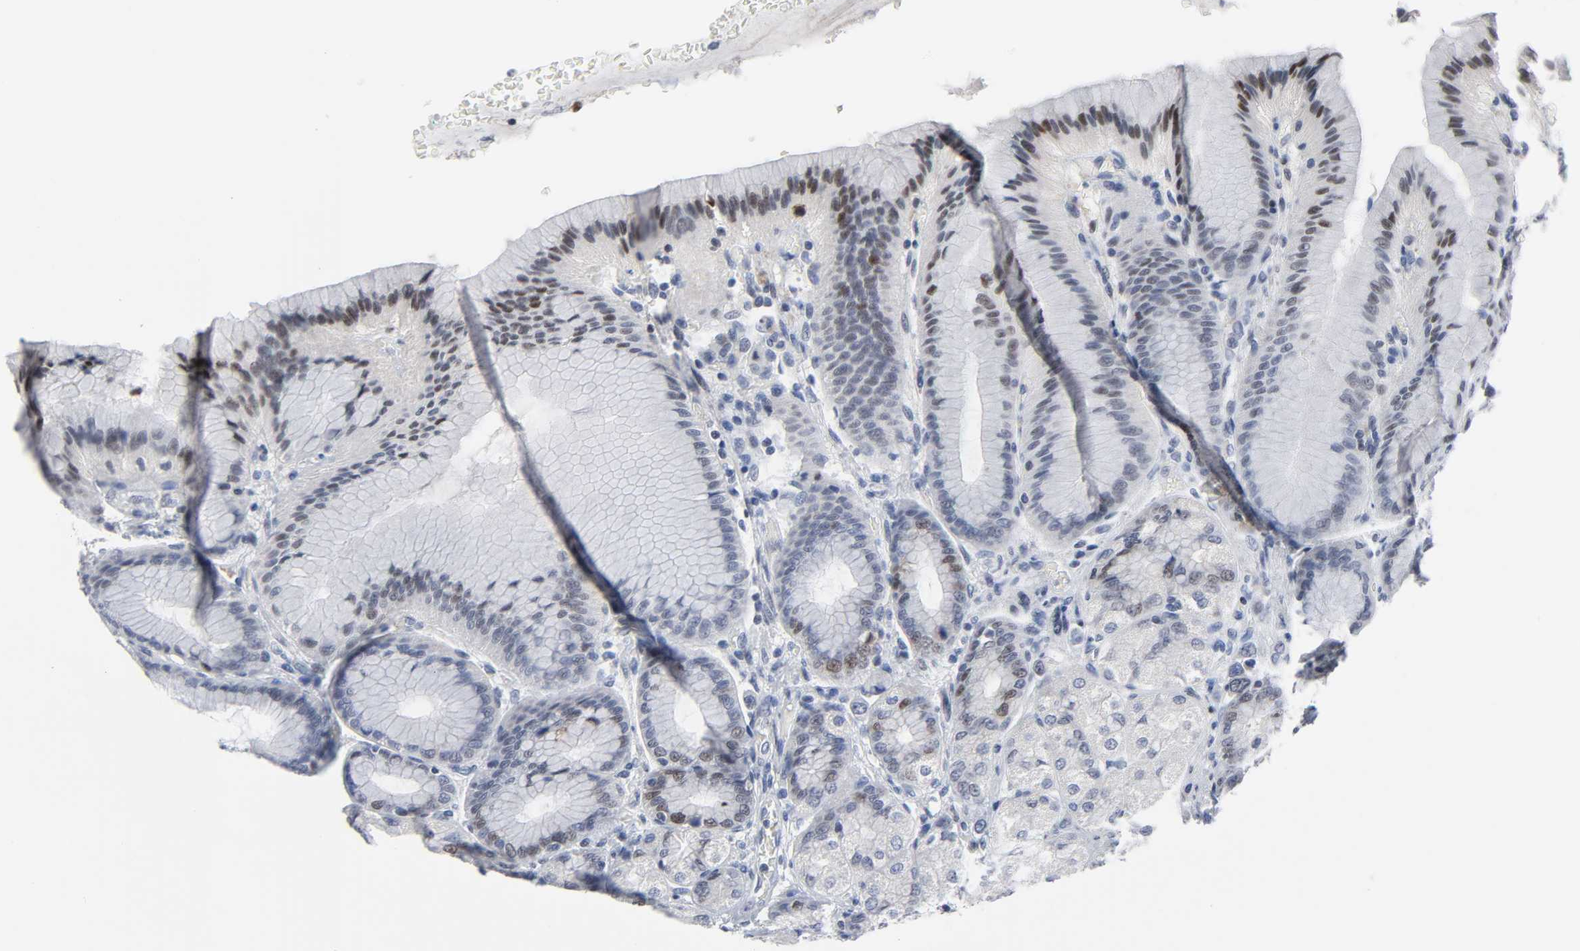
{"staining": {"intensity": "weak", "quantity": "<25%", "location": "cytoplasmic/membranous,nuclear"}, "tissue": "stomach", "cell_type": "Glandular cells", "image_type": "normal", "snomed": [{"axis": "morphology", "description": "Normal tissue, NOS"}, {"axis": "morphology", "description": "Adenocarcinoma, NOS"}, {"axis": "topography", "description": "Stomach"}, {"axis": "topography", "description": "Stomach, lower"}], "caption": "Stomach was stained to show a protein in brown. There is no significant staining in glandular cells. (Immunohistochemistry (ihc), brightfield microscopy, high magnification).", "gene": "WEE1", "patient": {"sex": "female", "age": 65}}